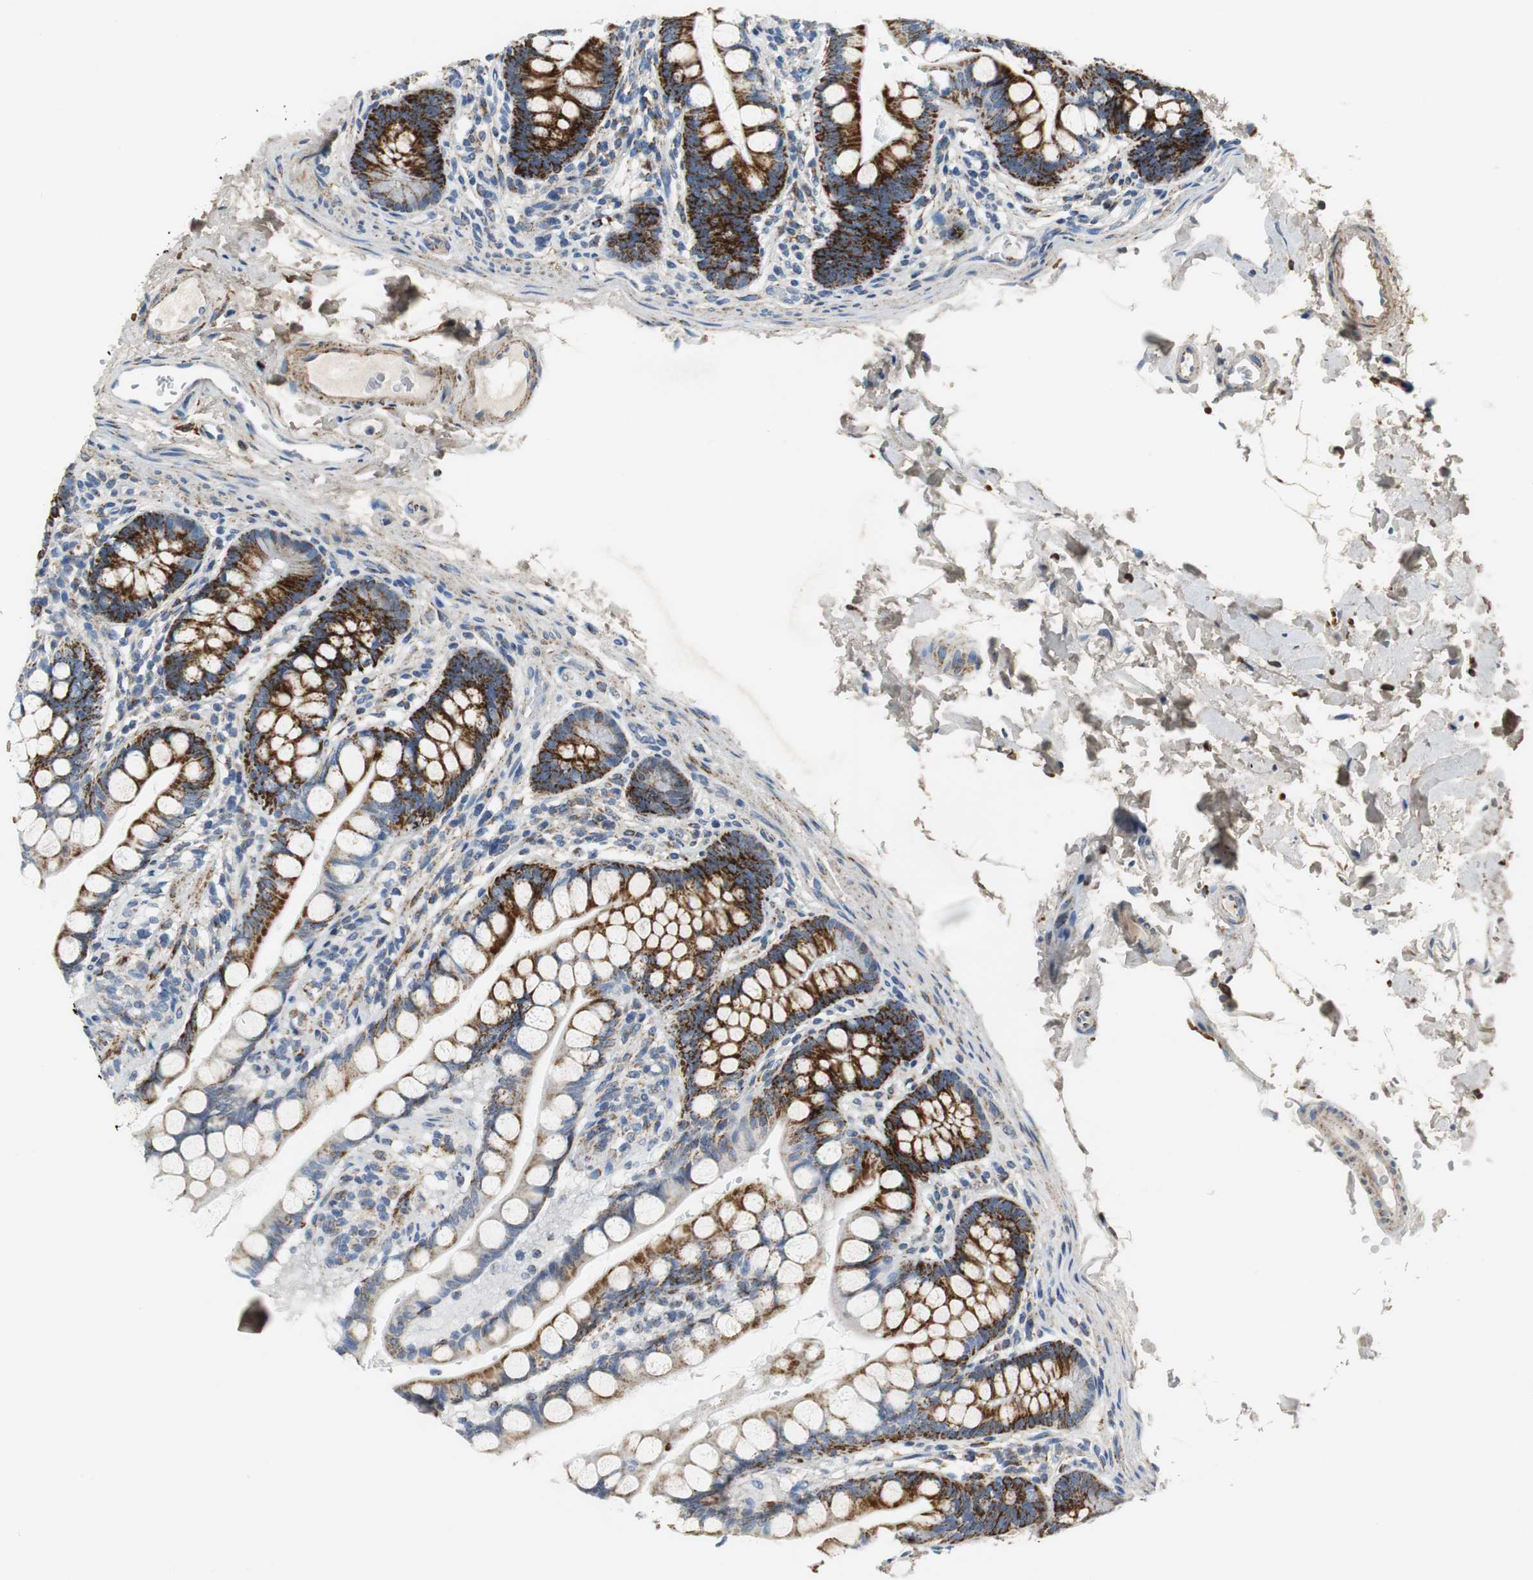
{"staining": {"intensity": "strong", "quantity": ">75%", "location": "cytoplasmic/membranous"}, "tissue": "small intestine", "cell_type": "Glandular cells", "image_type": "normal", "snomed": [{"axis": "morphology", "description": "Normal tissue, NOS"}, {"axis": "topography", "description": "Small intestine"}], "caption": "Immunohistochemical staining of benign human small intestine reveals strong cytoplasmic/membranous protein positivity in approximately >75% of glandular cells.", "gene": "C1QTNF7", "patient": {"sex": "female", "age": 58}}